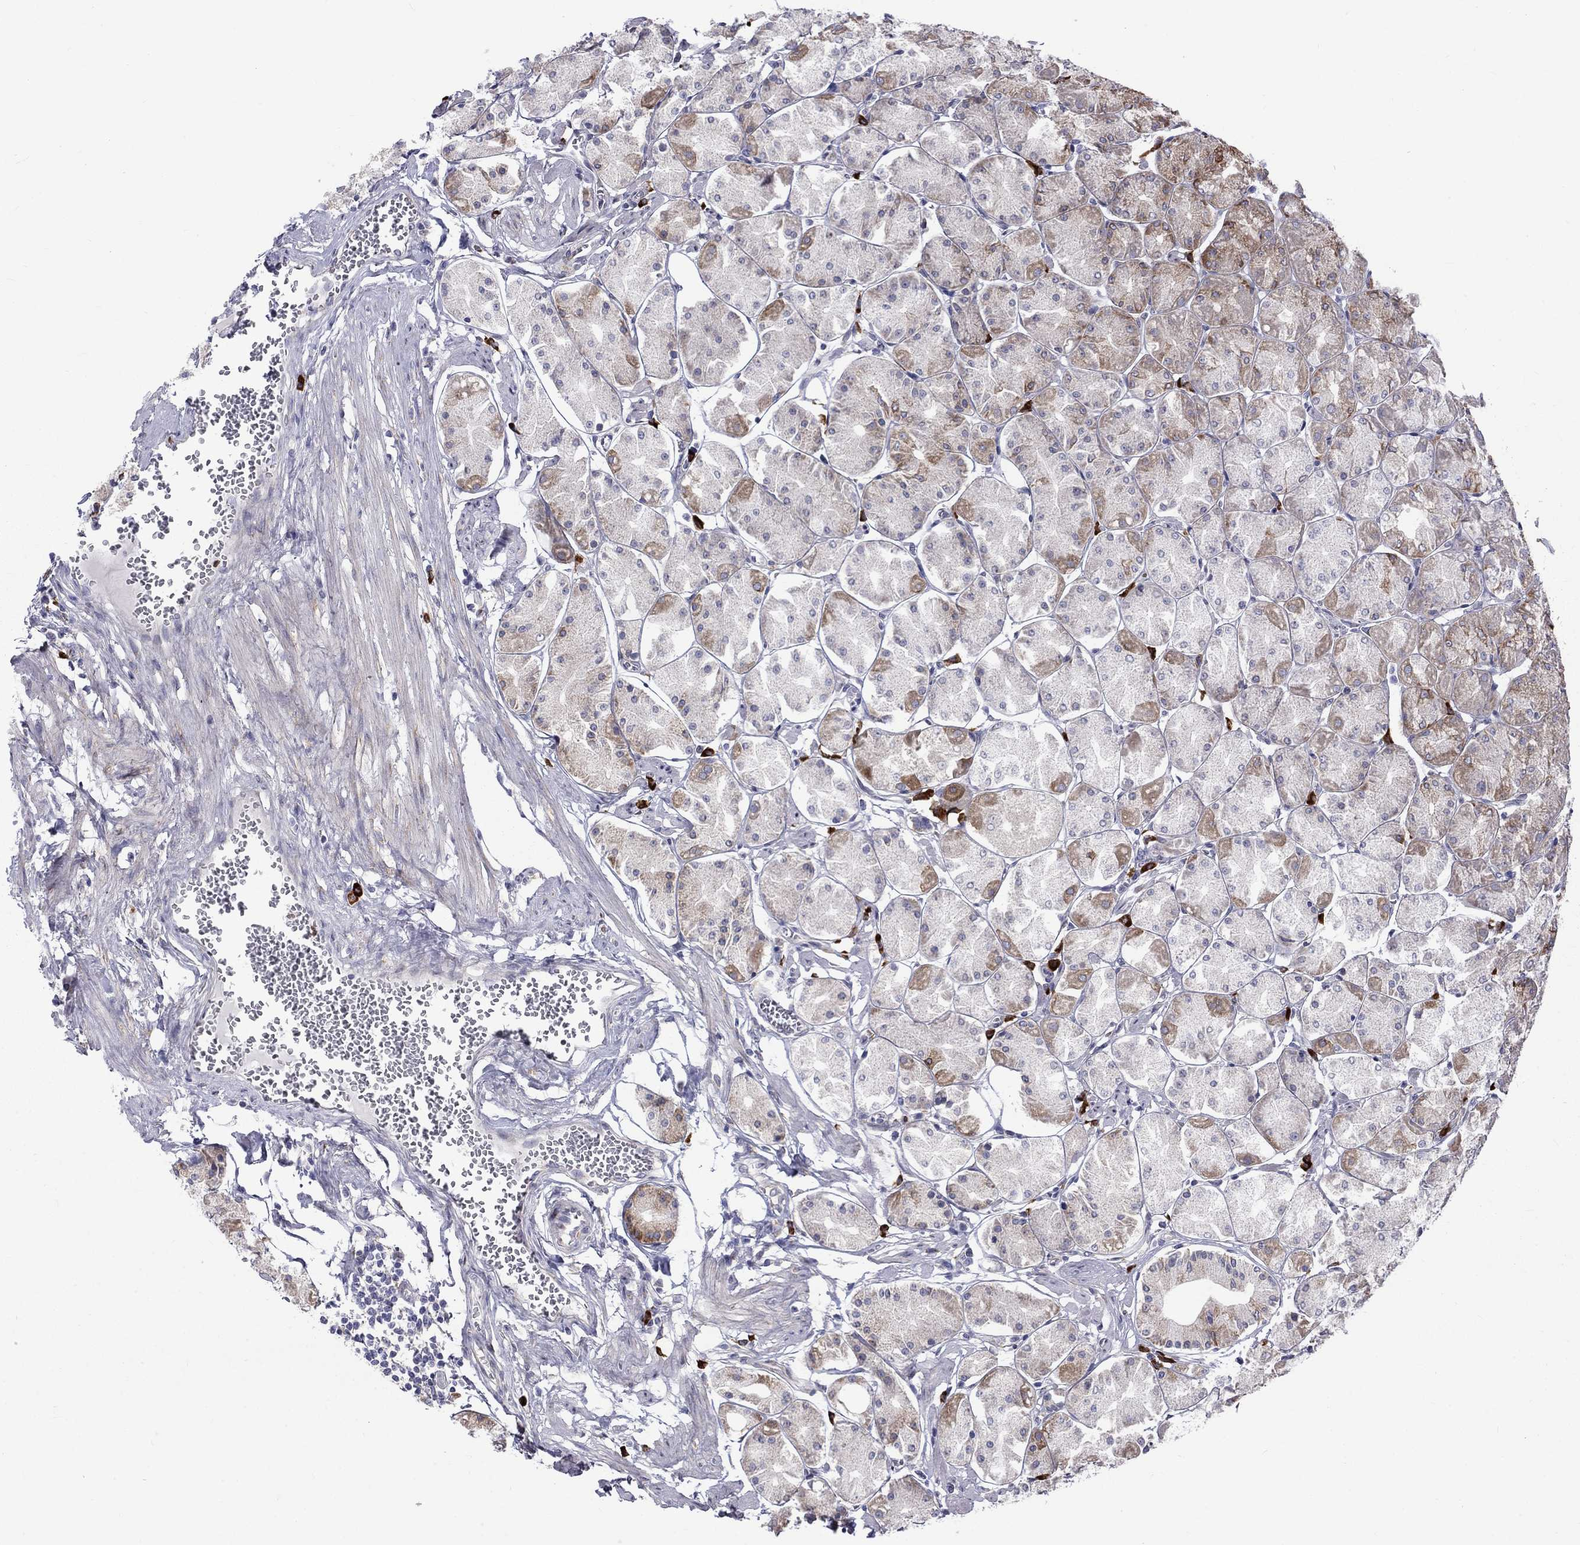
{"staining": {"intensity": "moderate", "quantity": "25%-75%", "location": "cytoplasmic/membranous"}, "tissue": "stomach", "cell_type": "Glandular cells", "image_type": "normal", "snomed": [{"axis": "morphology", "description": "Normal tissue, NOS"}, {"axis": "topography", "description": "Stomach, upper"}], "caption": "Protein expression analysis of benign human stomach reveals moderate cytoplasmic/membranous expression in about 25%-75% of glandular cells.", "gene": "PABPC4", "patient": {"sex": "male", "age": 60}}